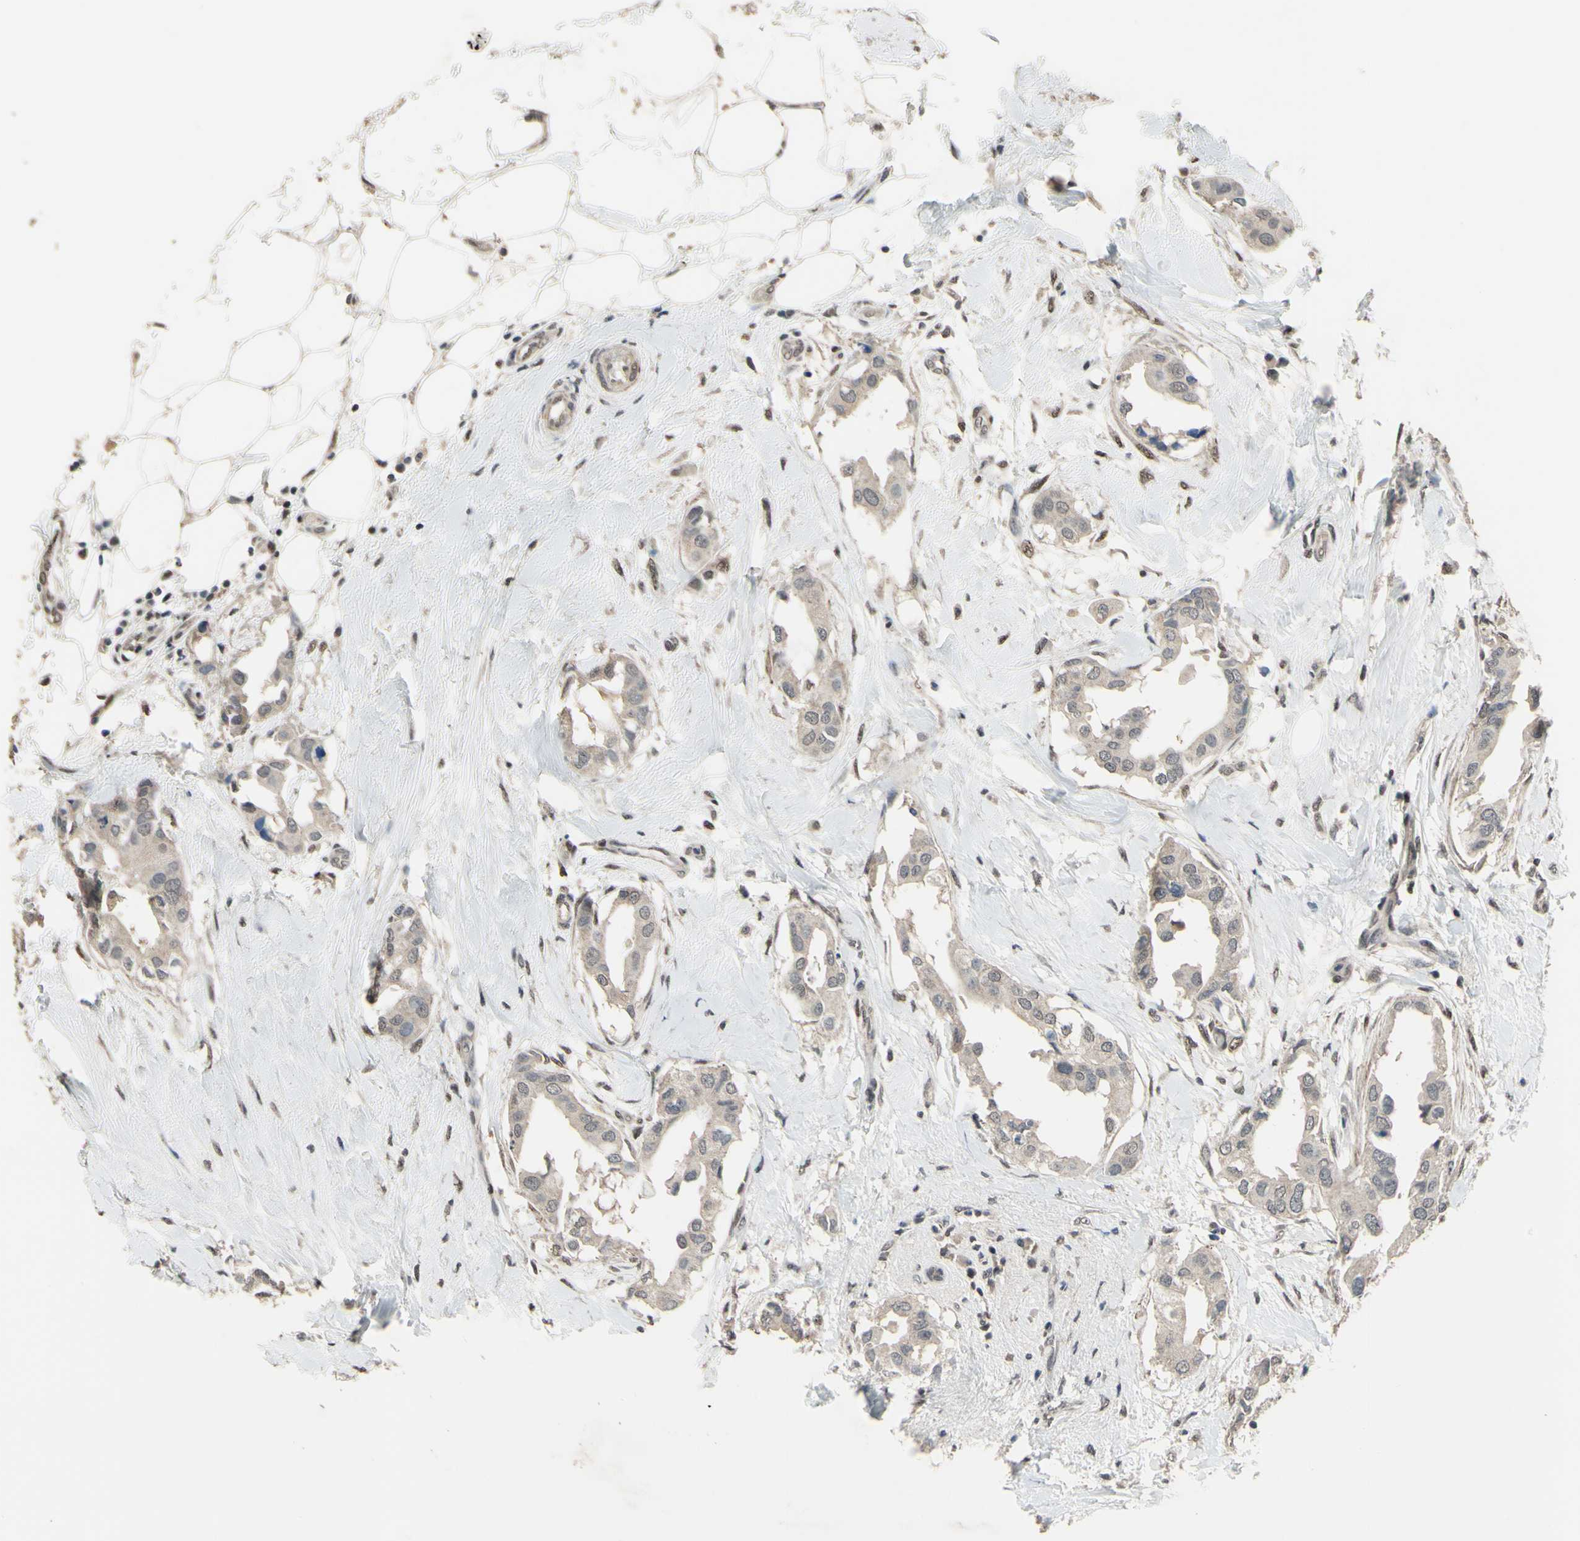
{"staining": {"intensity": "weak", "quantity": "<25%", "location": "cytoplasmic/membranous"}, "tissue": "breast cancer", "cell_type": "Tumor cells", "image_type": "cancer", "snomed": [{"axis": "morphology", "description": "Duct carcinoma"}, {"axis": "topography", "description": "Breast"}], "caption": "Micrograph shows no protein expression in tumor cells of breast cancer tissue.", "gene": "ZNF174", "patient": {"sex": "female", "age": 40}}